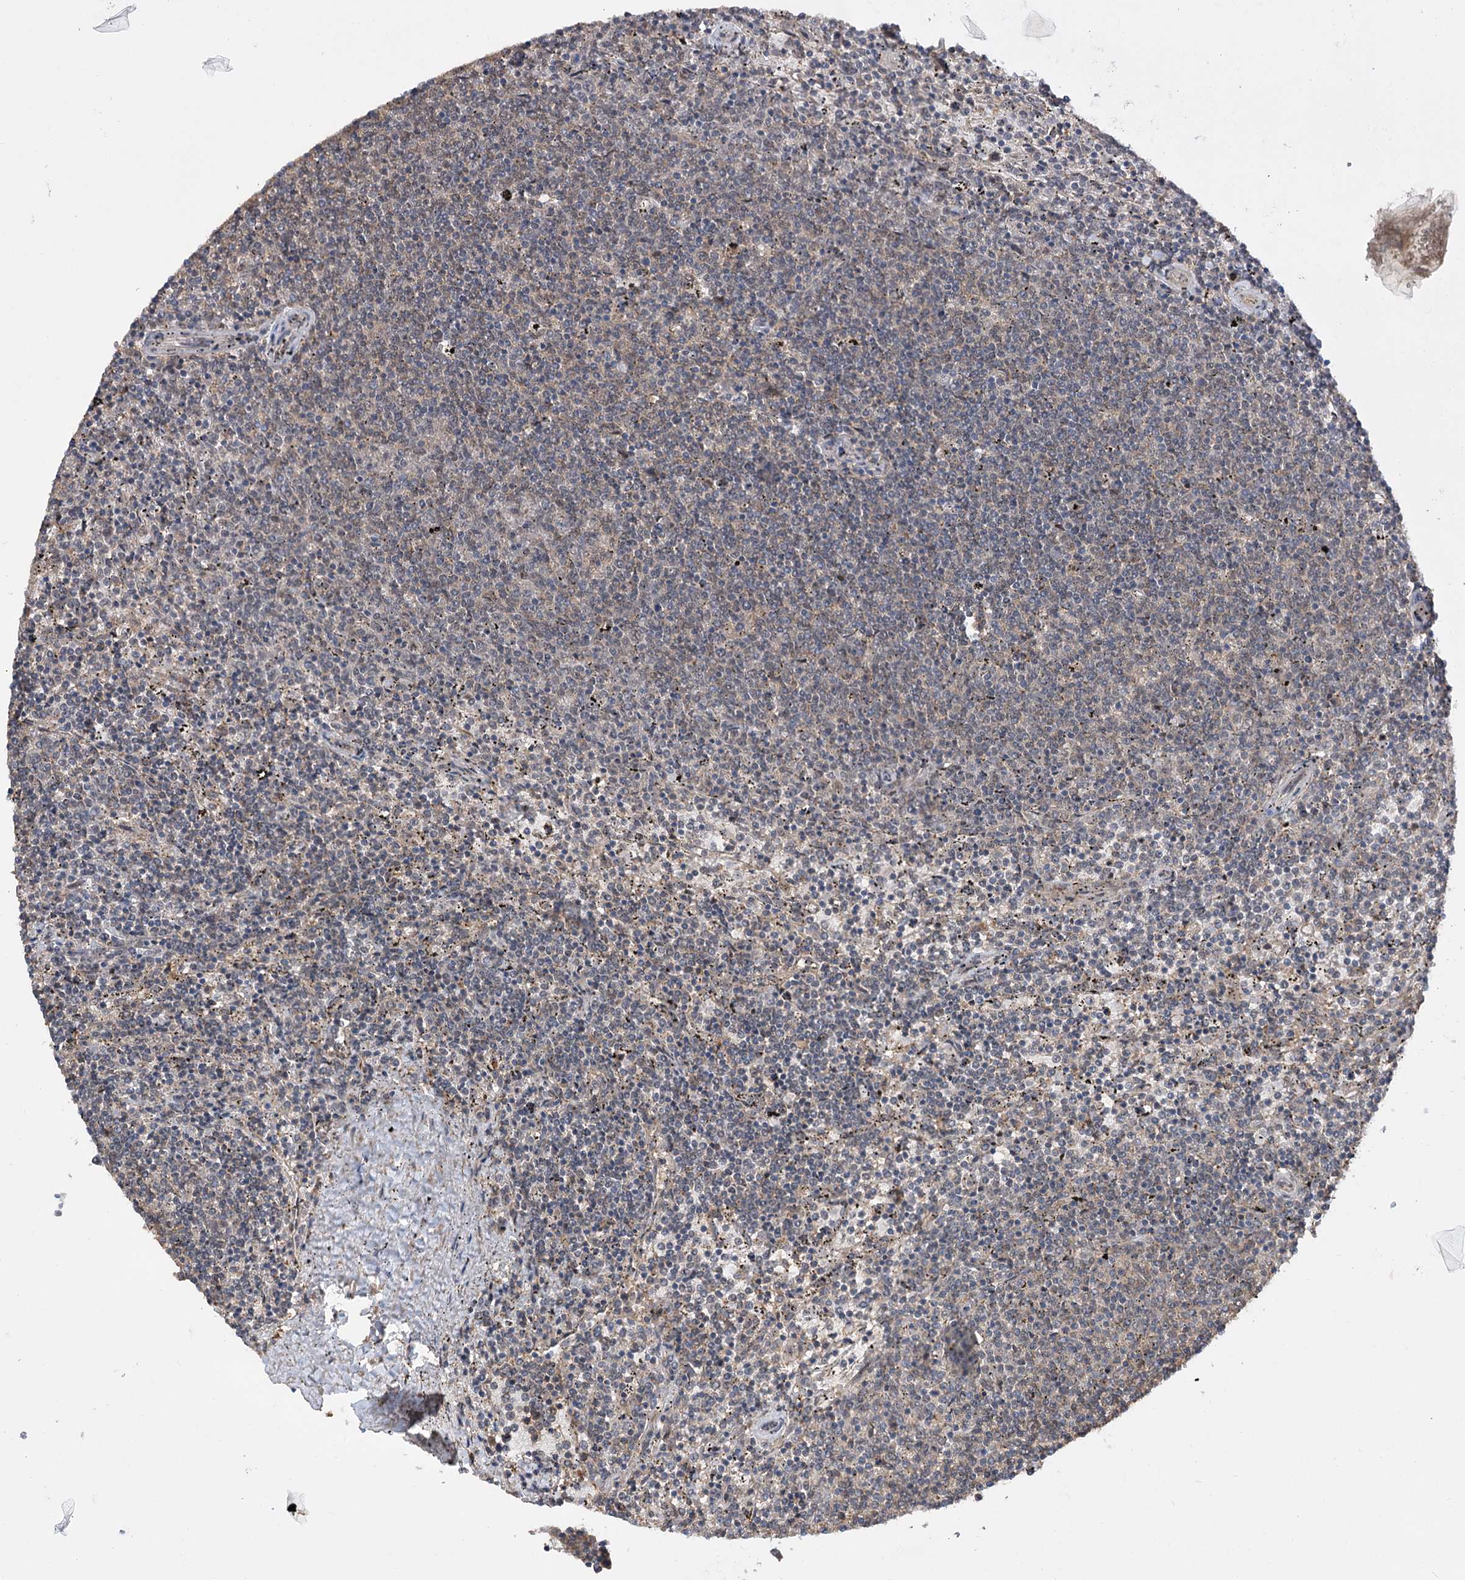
{"staining": {"intensity": "negative", "quantity": "none", "location": "none"}, "tissue": "lymphoma", "cell_type": "Tumor cells", "image_type": "cancer", "snomed": [{"axis": "morphology", "description": "Malignant lymphoma, non-Hodgkin's type, Low grade"}, {"axis": "topography", "description": "Spleen"}], "caption": "A photomicrograph of human low-grade malignant lymphoma, non-Hodgkin's type is negative for staining in tumor cells. Brightfield microscopy of IHC stained with DAB (3,3'-diaminobenzidine) (brown) and hematoxylin (blue), captured at high magnification.", "gene": "TENM2", "patient": {"sex": "female", "age": 50}}